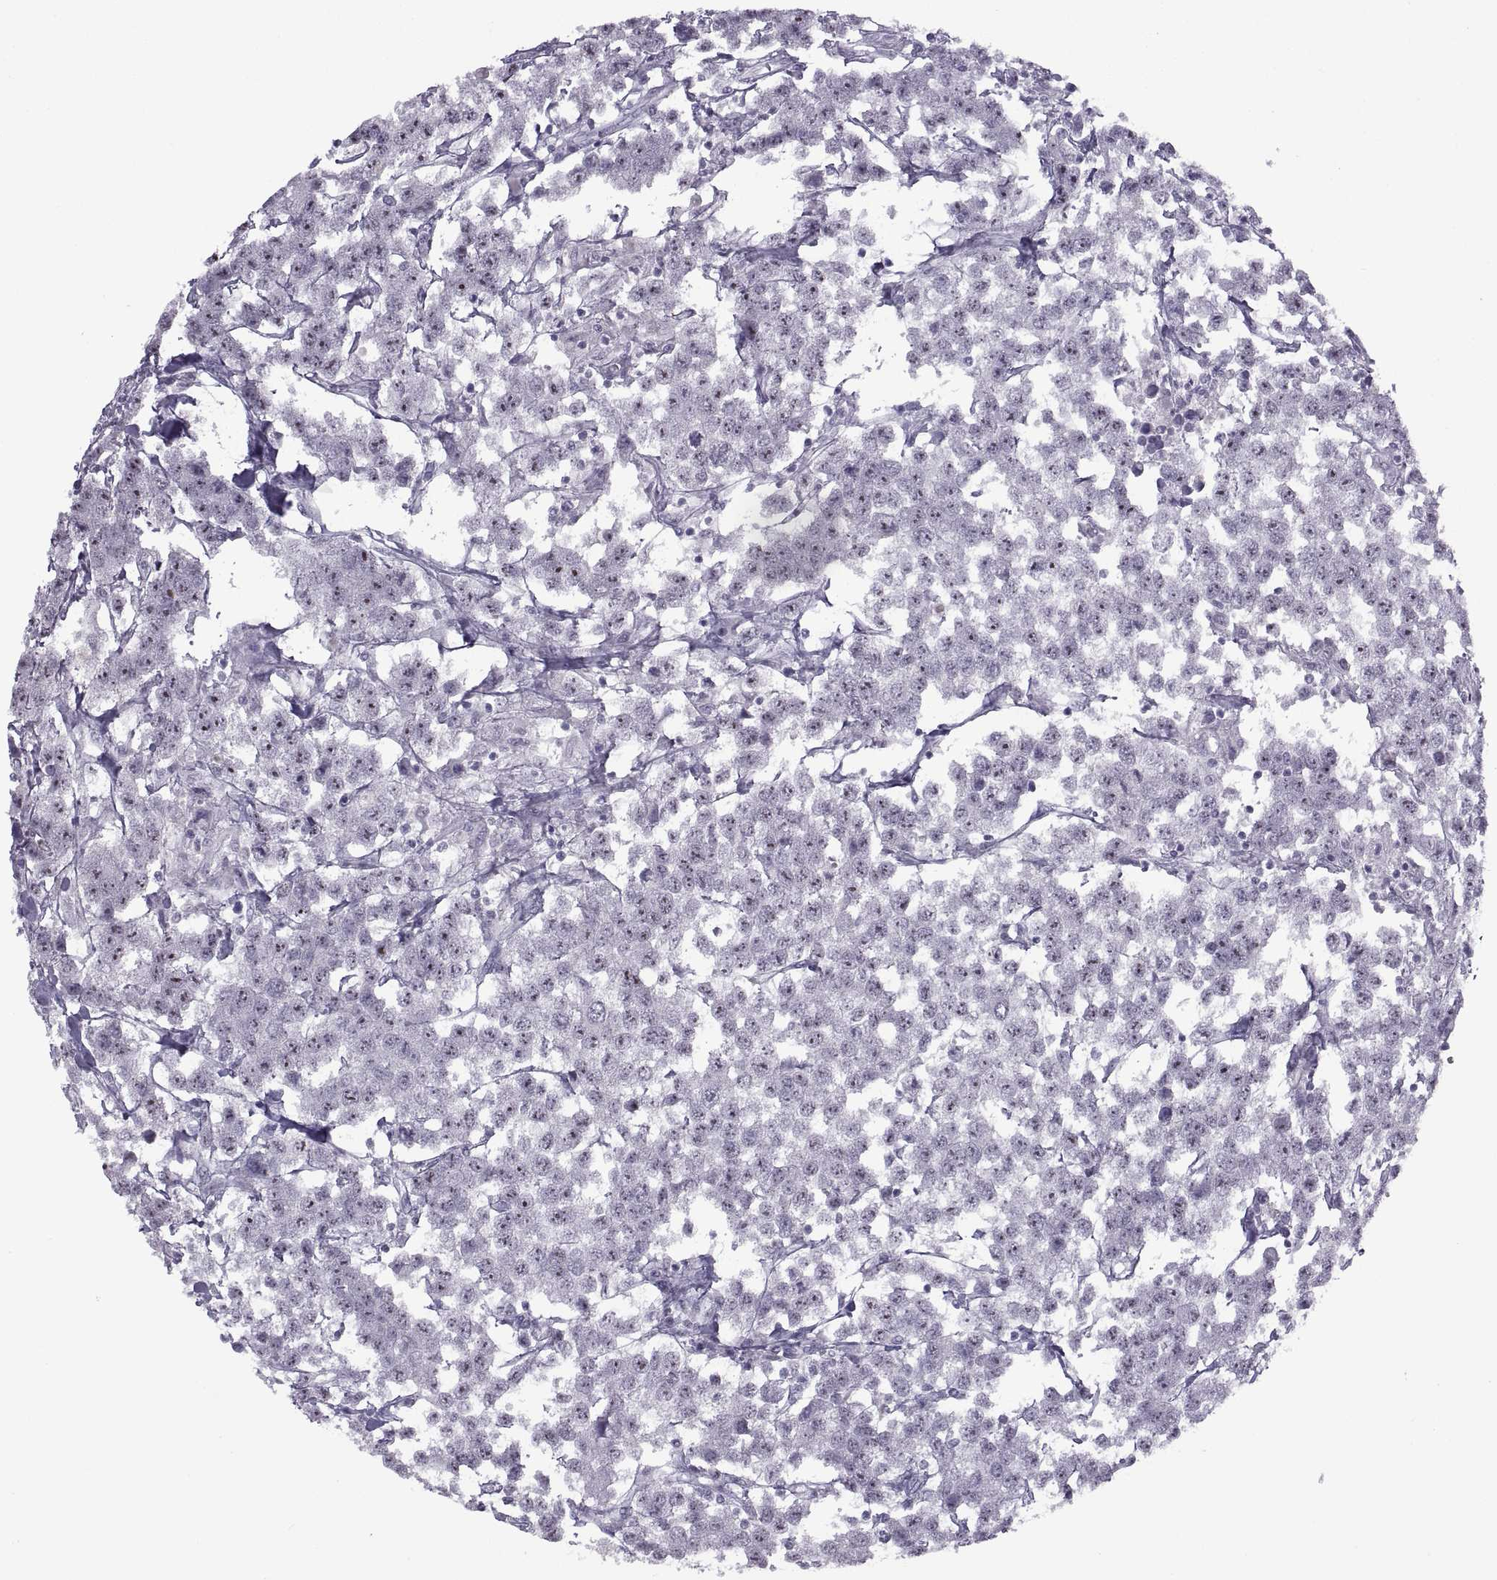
{"staining": {"intensity": "moderate", "quantity": "<25%", "location": "nuclear"}, "tissue": "testis cancer", "cell_type": "Tumor cells", "image_type": "cancer", "snomed": [{"axis": "morphology", "description": "Seminoma, NOS"}, {"axis": "topography", "description": "Testis"}], "caption": "A low amount of moderate nuclear positivity is appreciated in approximately <25% of tumor cells in seminoma (testis) tissue.", "gene": "ASIC2", "patient": {"sex": "male", "age": 59}}